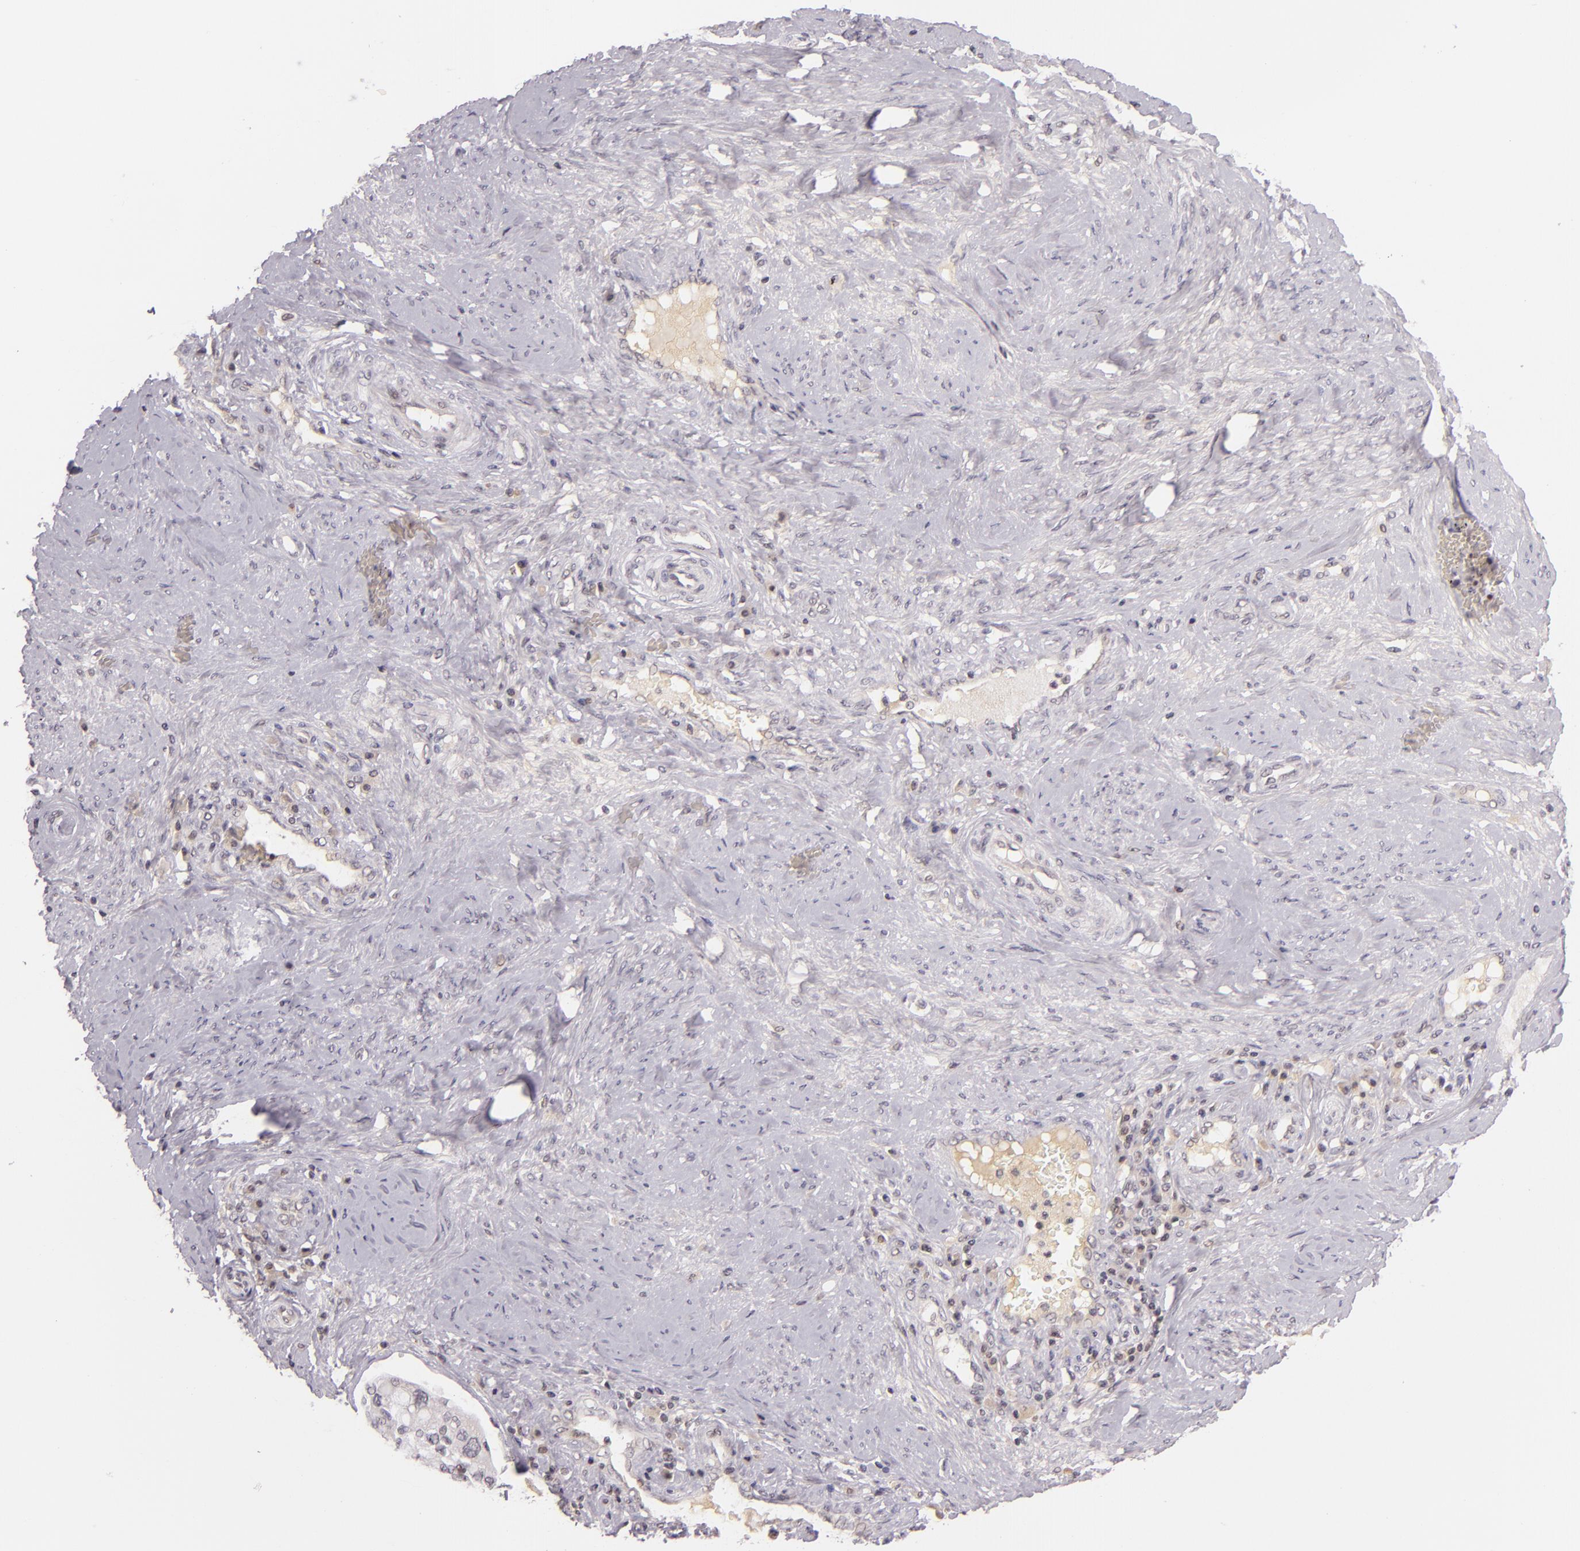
{"staining": {"intensity": "negative", "quantity": "none", "location": "none"}, "tissue": "cervical cancer", "cell_type": "Tumor cells", "image_type": "cancer", "snomed": [{"axis": "morphology", "description": "Squamous cell carcinoma, NOS"}, {"axis": "topography", "description": "Cervix"}], "caption": "Immunohistochemistry of human cervical cancer (squamous cell carcinoma) exhibits no positivity in tumor cells.", "gene": "CASP8", "patient": {"sex": "female", "age": 41}}